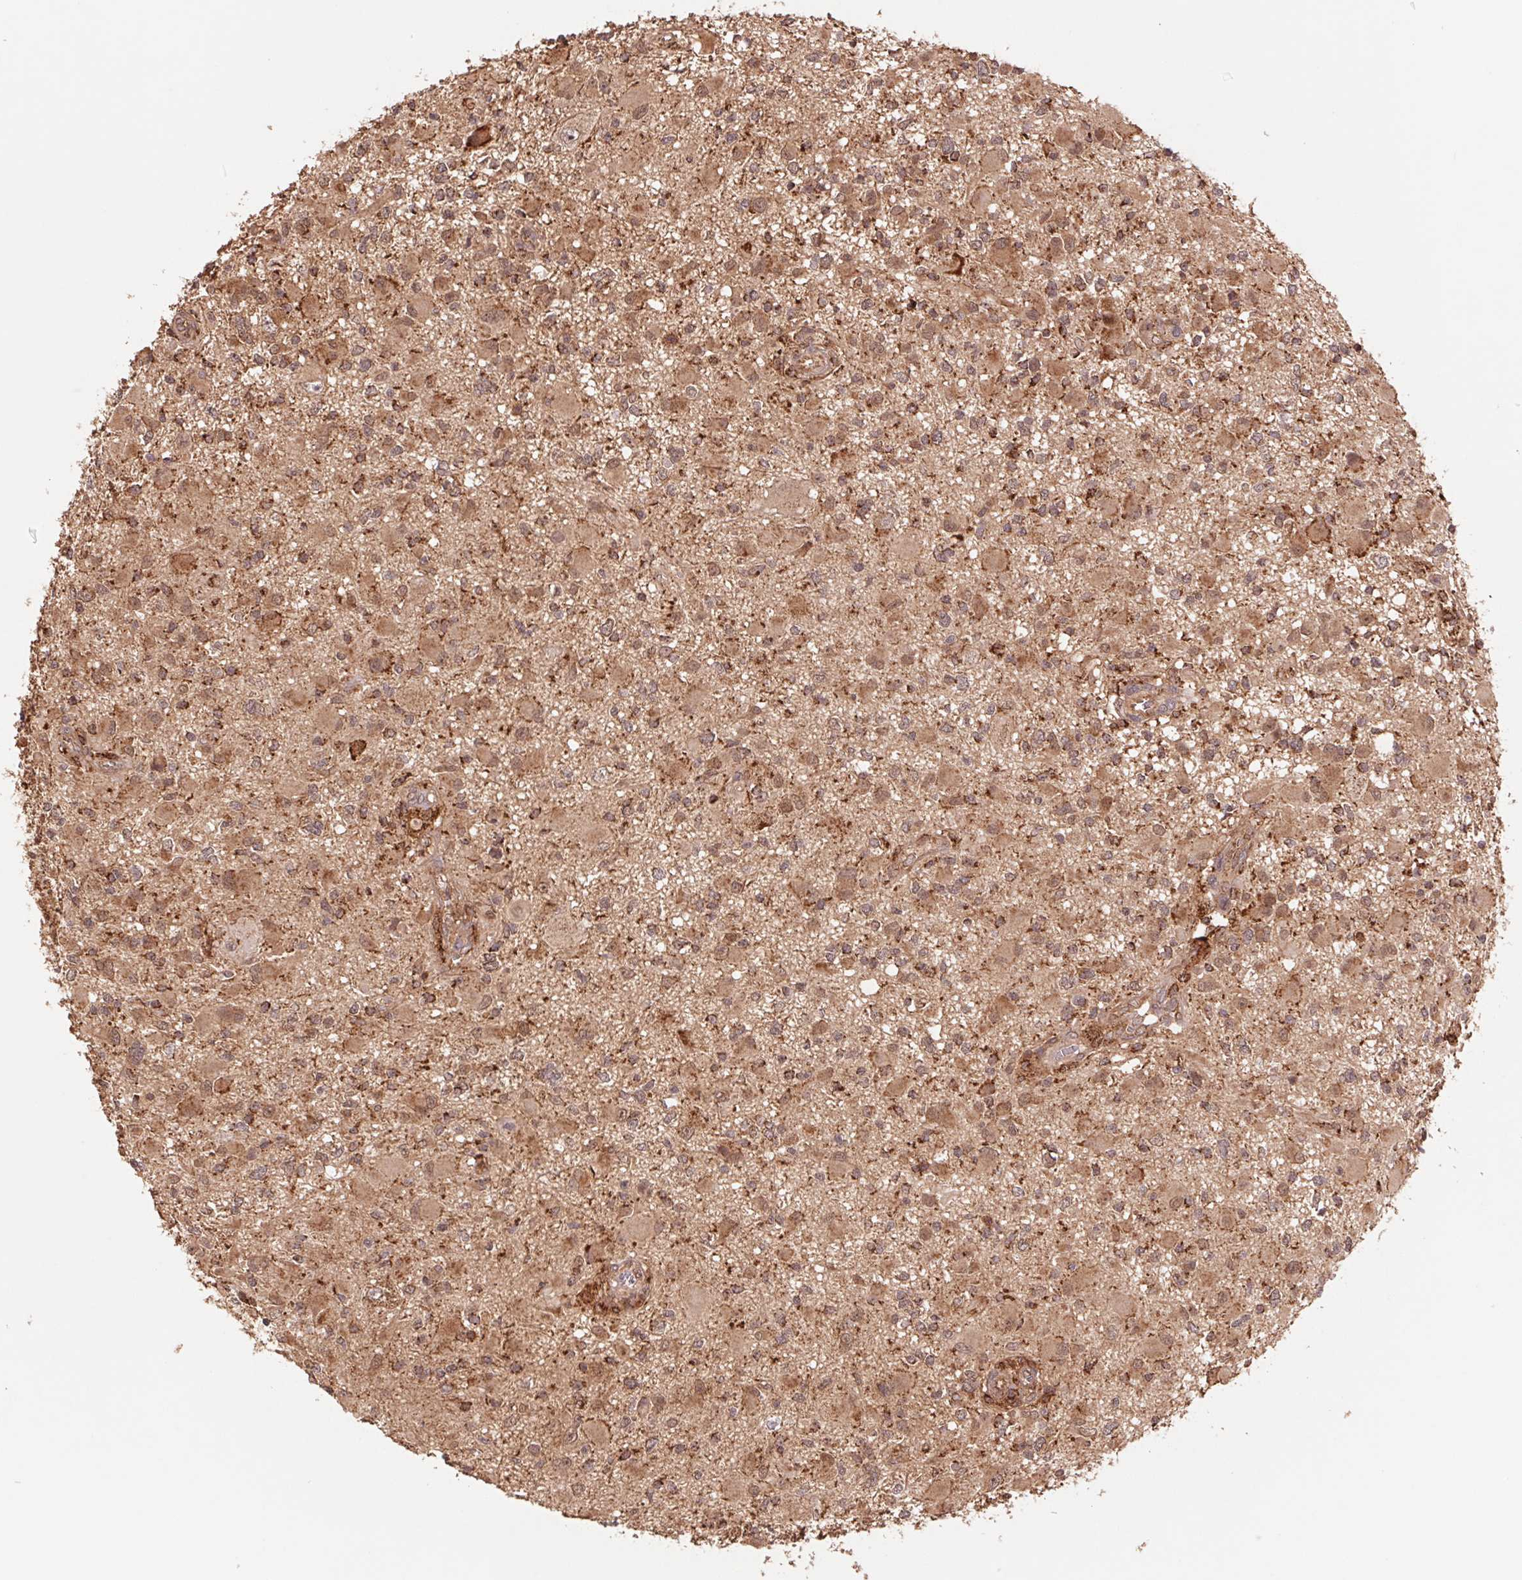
{"staining": {"intensity": "moderate", "quantity": ">75%", "location": "cytoplasmic/membranous"}, "tissue": "glioma", "cell_type": "Tumor cells", "image_type": "cancer", "snomed": [{"axis": "morphology", "description": "Glioma, malignant, High grade"}, {"axis": "topography", "description": "Brain"}], "caption": "Human malignant glioma (high-grade) stained for a protein (brown) shows moderate cytoplasmic/membranous positive positivity in about >75% of tumor cells.", "gene": "URM1", "patient": {"sex": "male", "age": 54}}